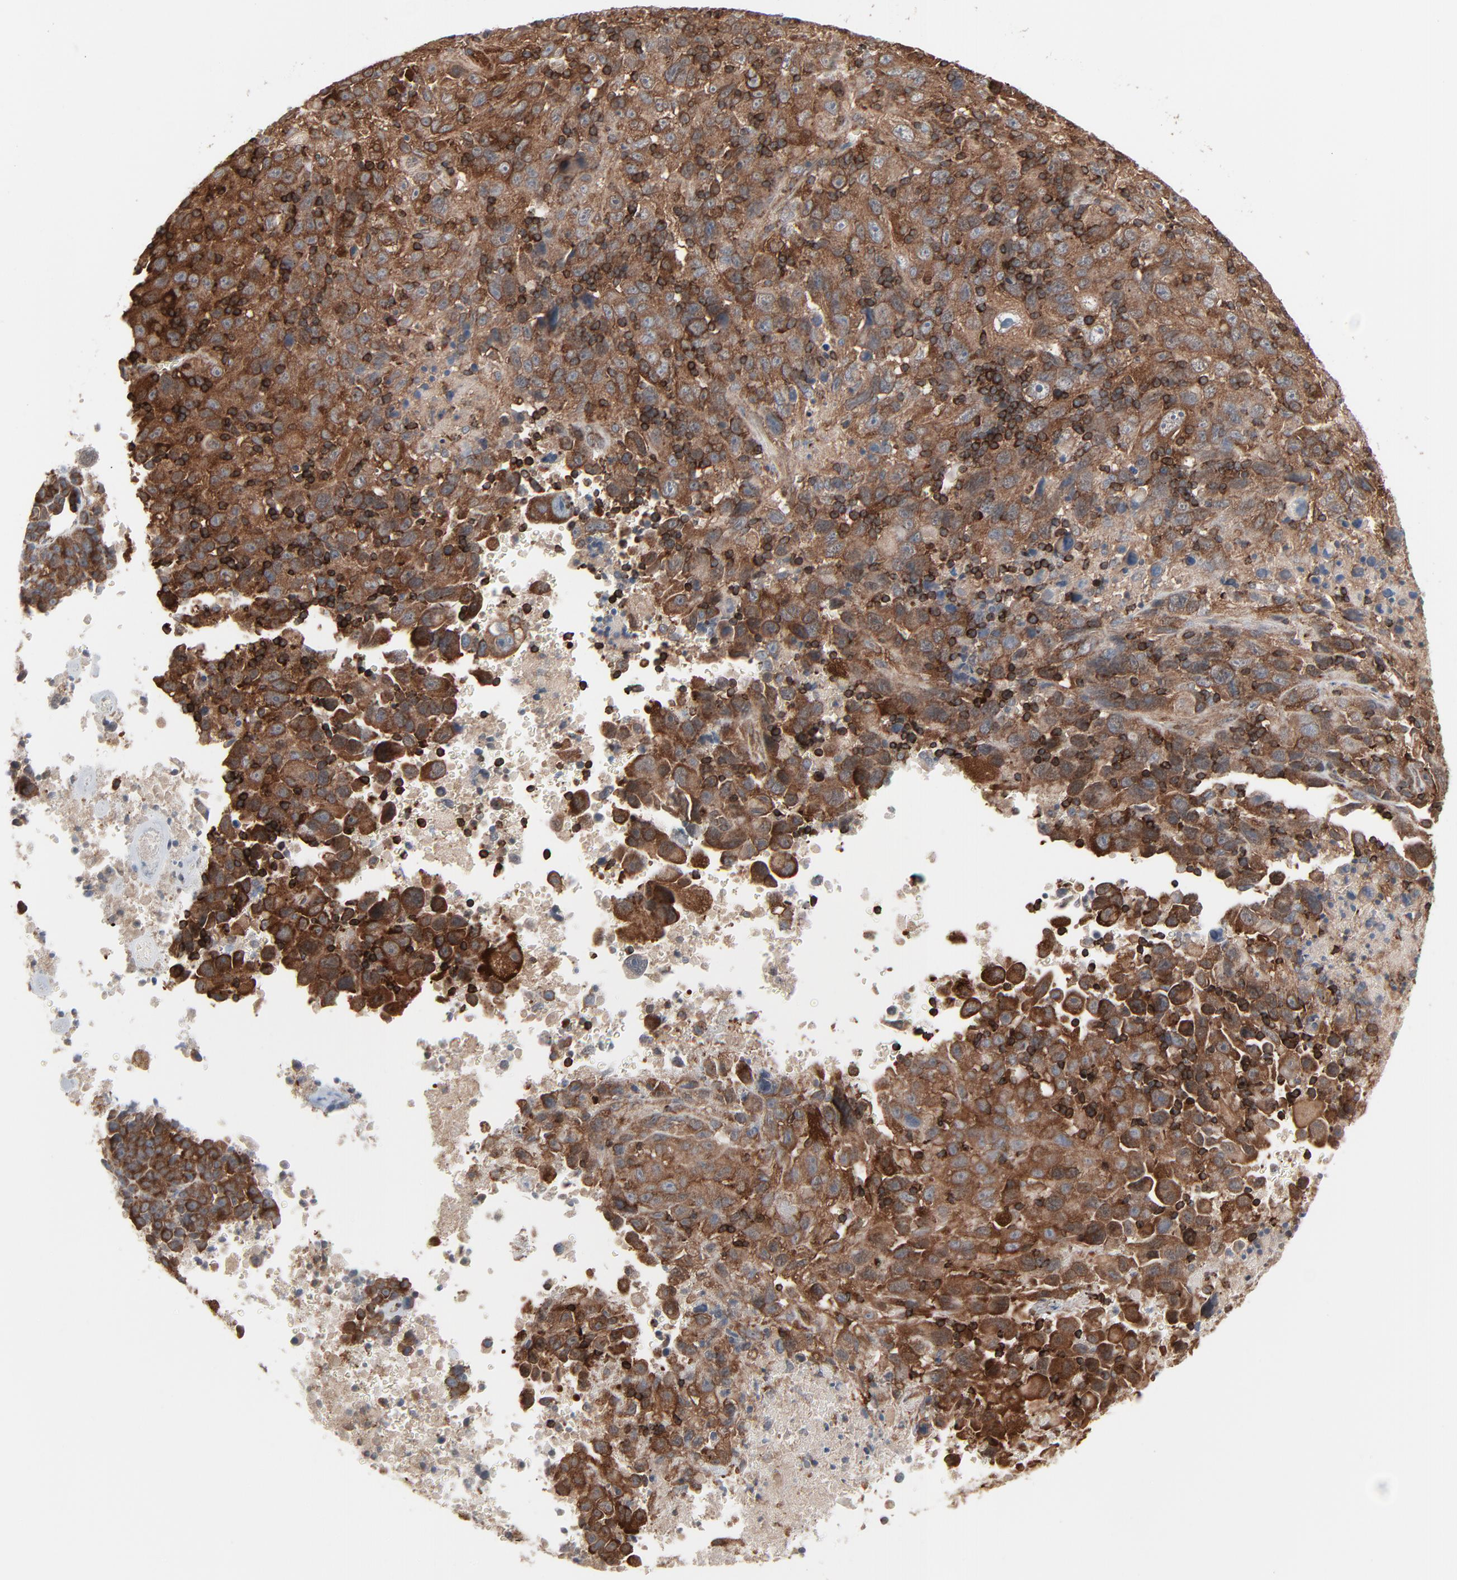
{"staining": {"intensity": "moderate", "quantity": ">75%", "location": "cytoplasmic/membranous"}, "tissue": "melanoma", "cell_type": "Tumor cells", "image_type": "cancer", "snomed": [{"axis": "morphology", "description": "Malignant melanoma, Metastatic site"}, {"axis": "topography", "description": "Cerebral cortex"}], "caption": "Melanoma stained with a protein marker displays moderate staining in tumor cells.", "gene": "OPTN", "patient": {"sex": "female", "age": 52}}